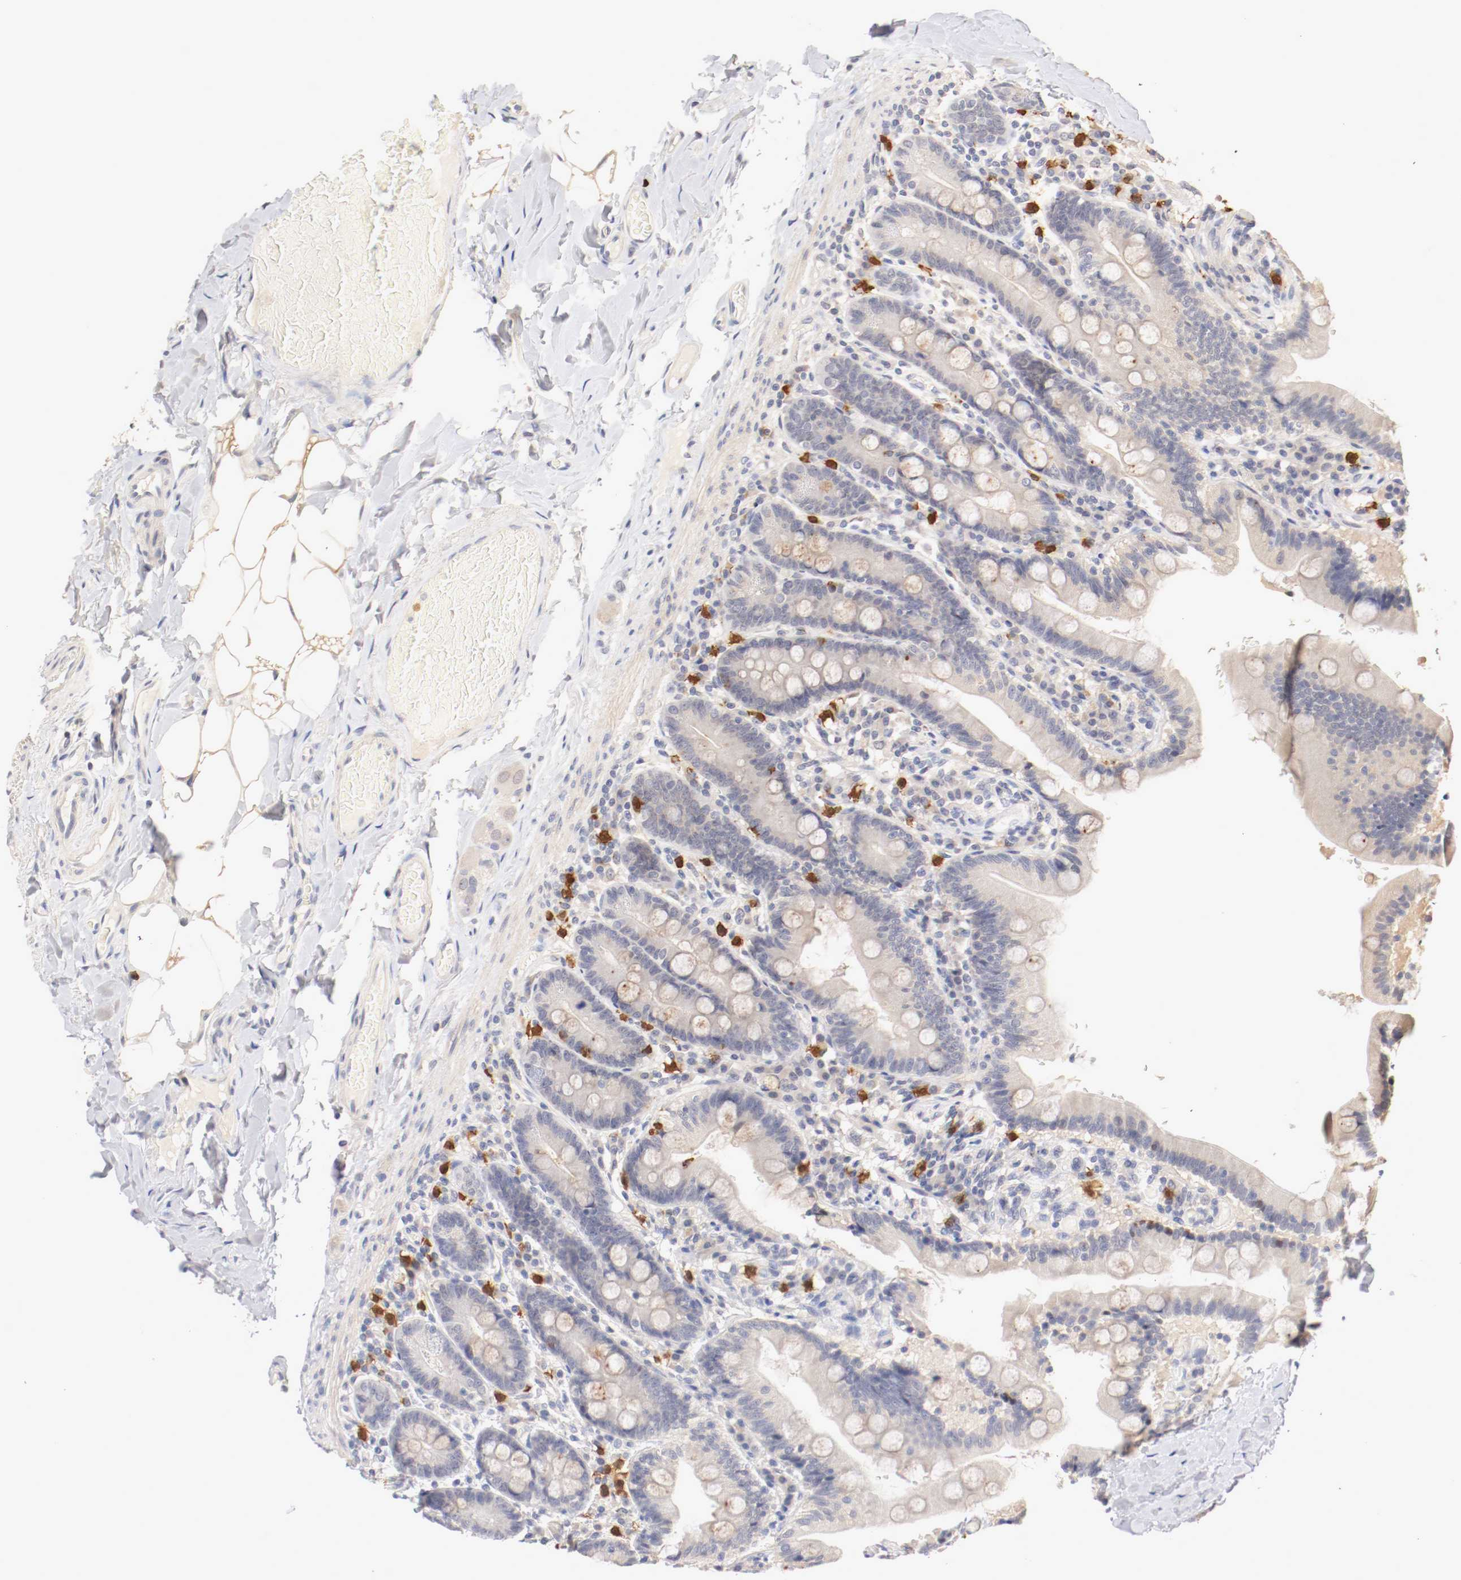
{"staining": {"intensity": "negative", "quantity": "none", "location": "none"}, "tissue": "duodenum", "cell_type": "Glandular cells", "image_type": "normal", "snomed": [{"axis": "morphology", "description": "Normal tissue, NOS"}, {"axis": "topography", "description": "Duodenum"}], "caption": "Micrograph shows no protein expression in glandular cells of normal duodenum. The staining was performed using DAB (3,3'-diaminobenzidine) to visualize the protein expression in brown, while the nuclei were stained in blue with hematoxylin (Magnification: 20x).", "gene": "CEBPE", "patient": {"sex": "male", "age": 66}}